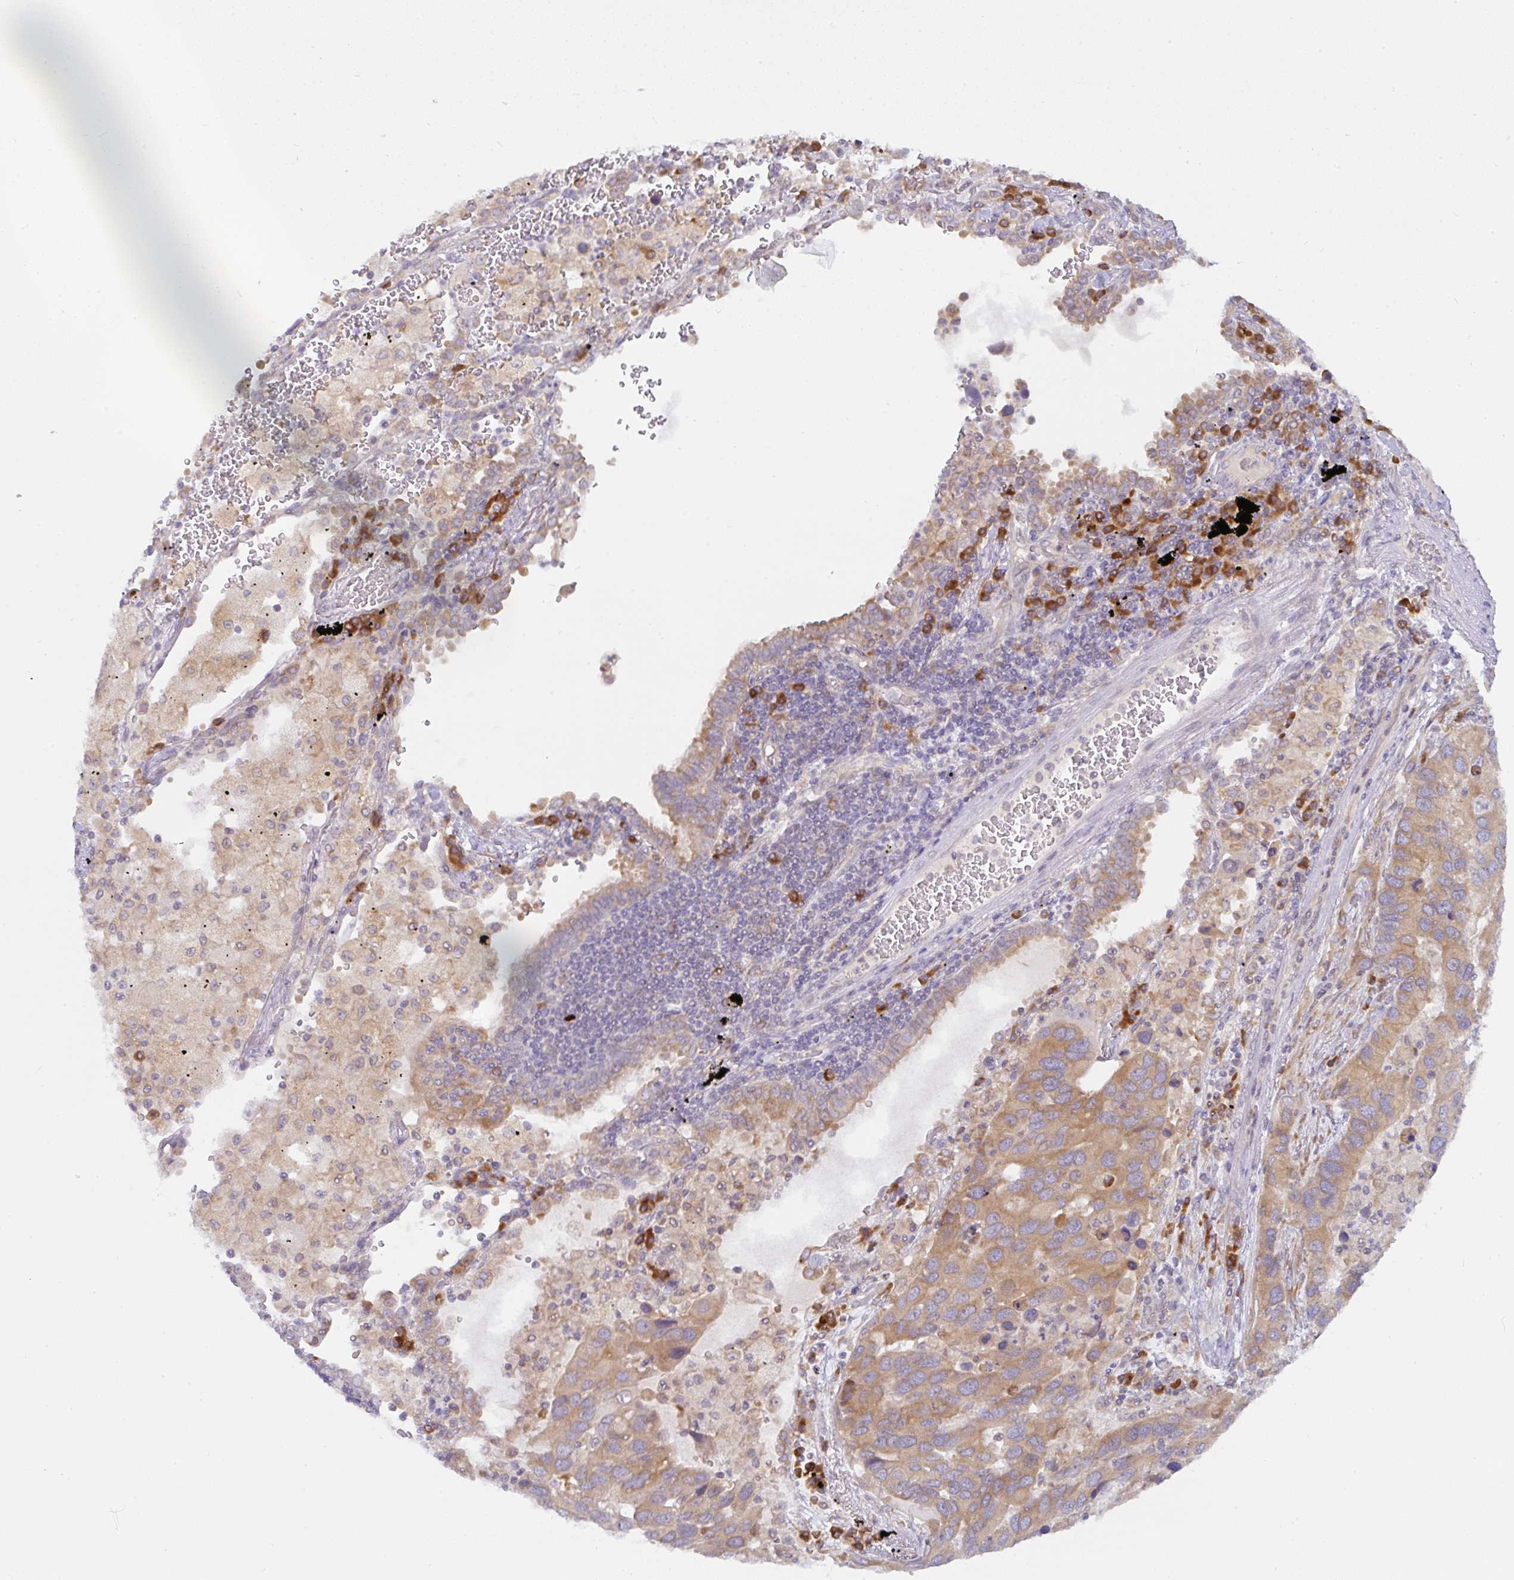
{"staining": {"intensity": "moderate", "quantity": ">75%", "location": "cytoplasmic/membranous"}, "tissue": "lung cancer", "cell_type": "Tumor cells", "image_type": "cancer", "snomed": [{"axis": "morphology", "description": "Aneuploidy"}, {"axis": "morphology", "description": "Adenocarcinoma, NOS"}, {"axis": "topography", "description": "Lymph node"}, {"axis": "topography", "description": "Lung"}], "caption": "This is a photomicrograph of IHC staining of adenocarcinoma (lung), which shows moderate positivity in the cytoplasmic/membranous of tumor cells.", "gene": "DERL2", "patient": {"sex": "female", "age": 74}}